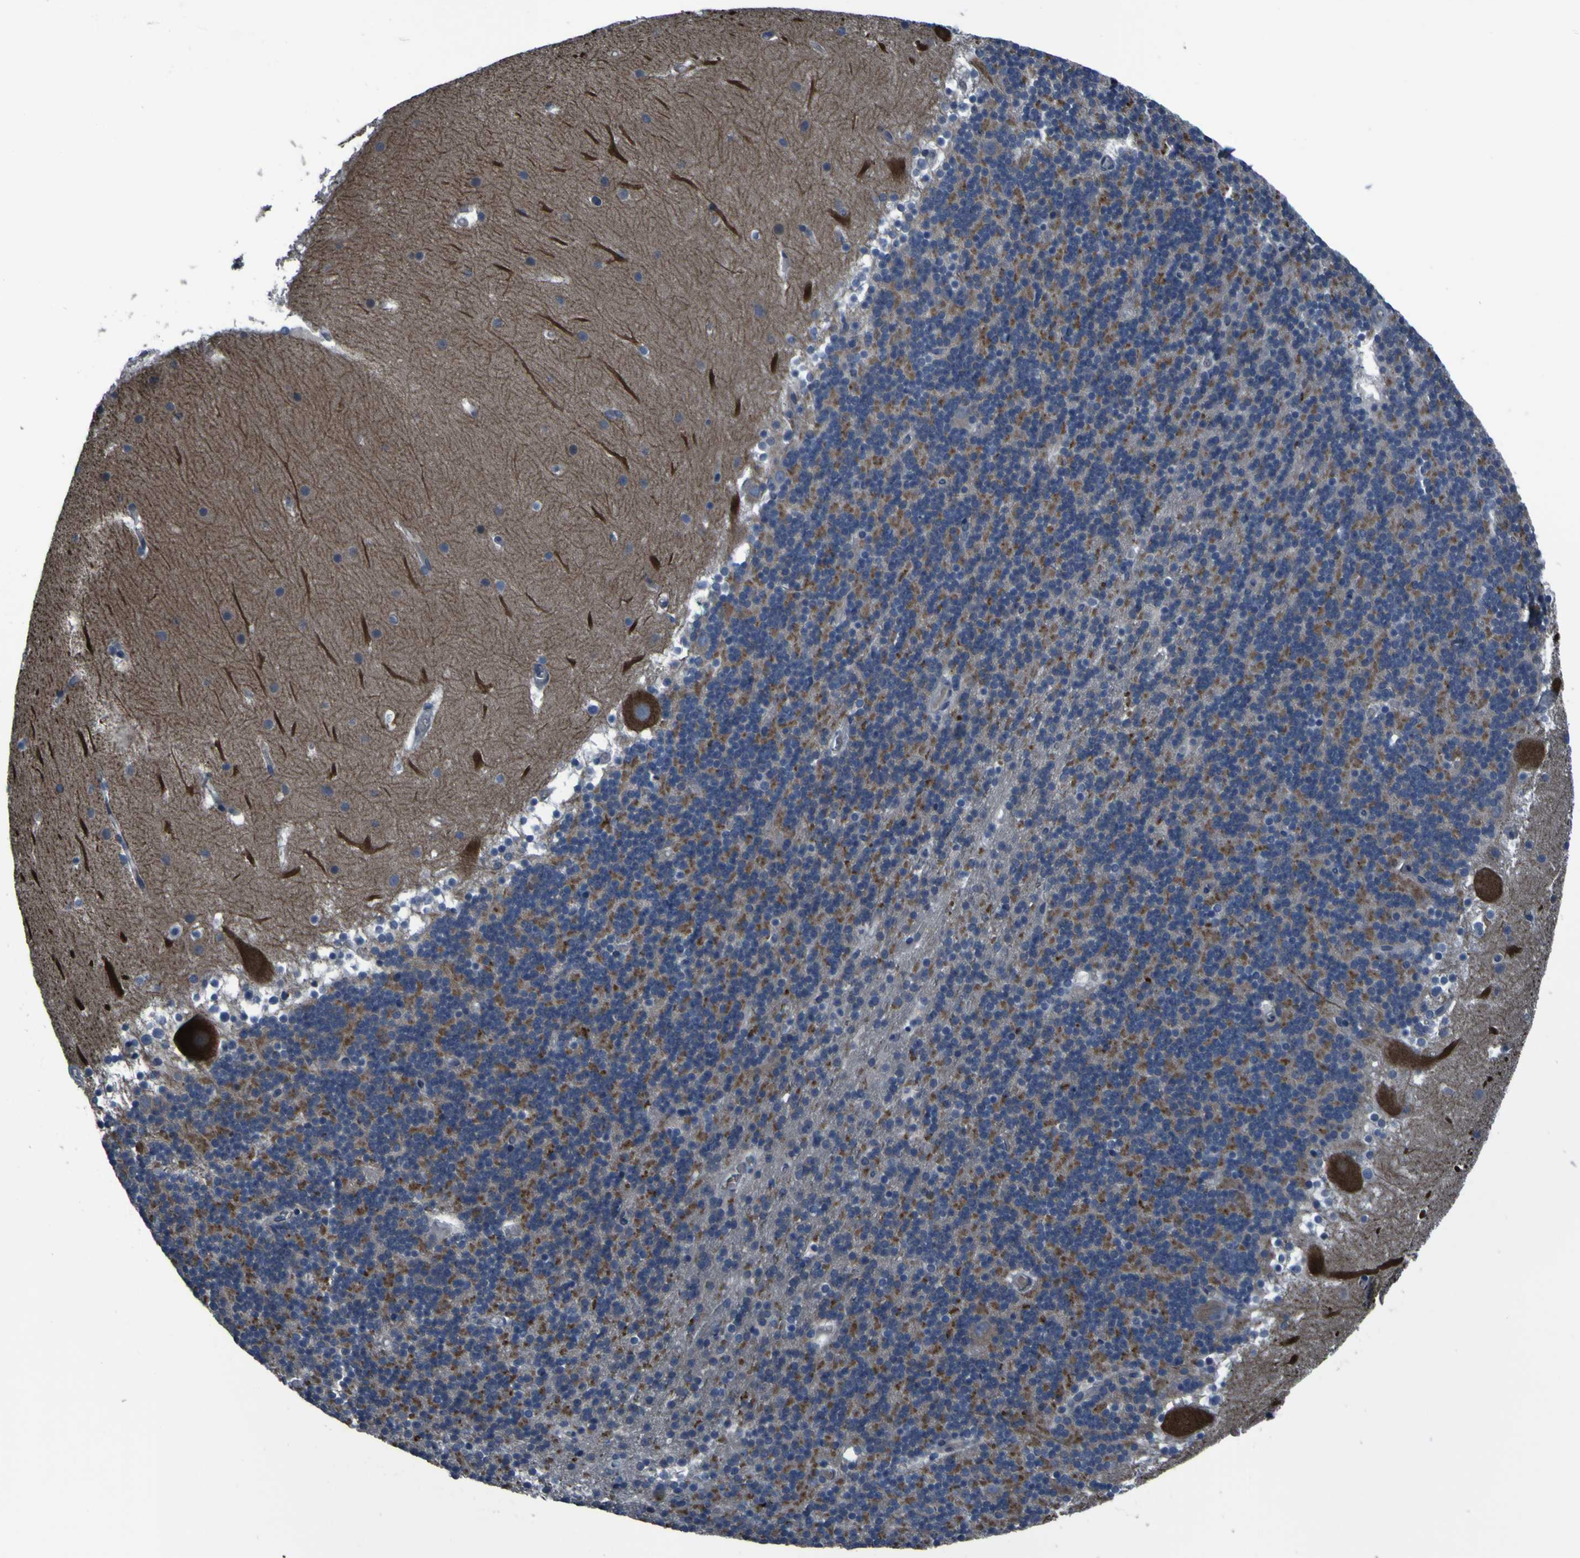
{"staining": {"intensity": "negative", "quantity": "none", "location": "none"}, "tissue": "cerebellum", "cell_type": "Cells in granular layer", "image_type": "normal", "snomed": [{"axis": "morphology", "description": "Normal tissue, NOS"}, {"axis": "topography", "description": "Cerebellum"}], "caption": "The photomicrograph shows no staining of cells in granular layer in unremarkable cerebellum. Nuclei are stained in blue.", "gene": "GRAMD1A", "patient": {"sex": "male", "age": 45}}